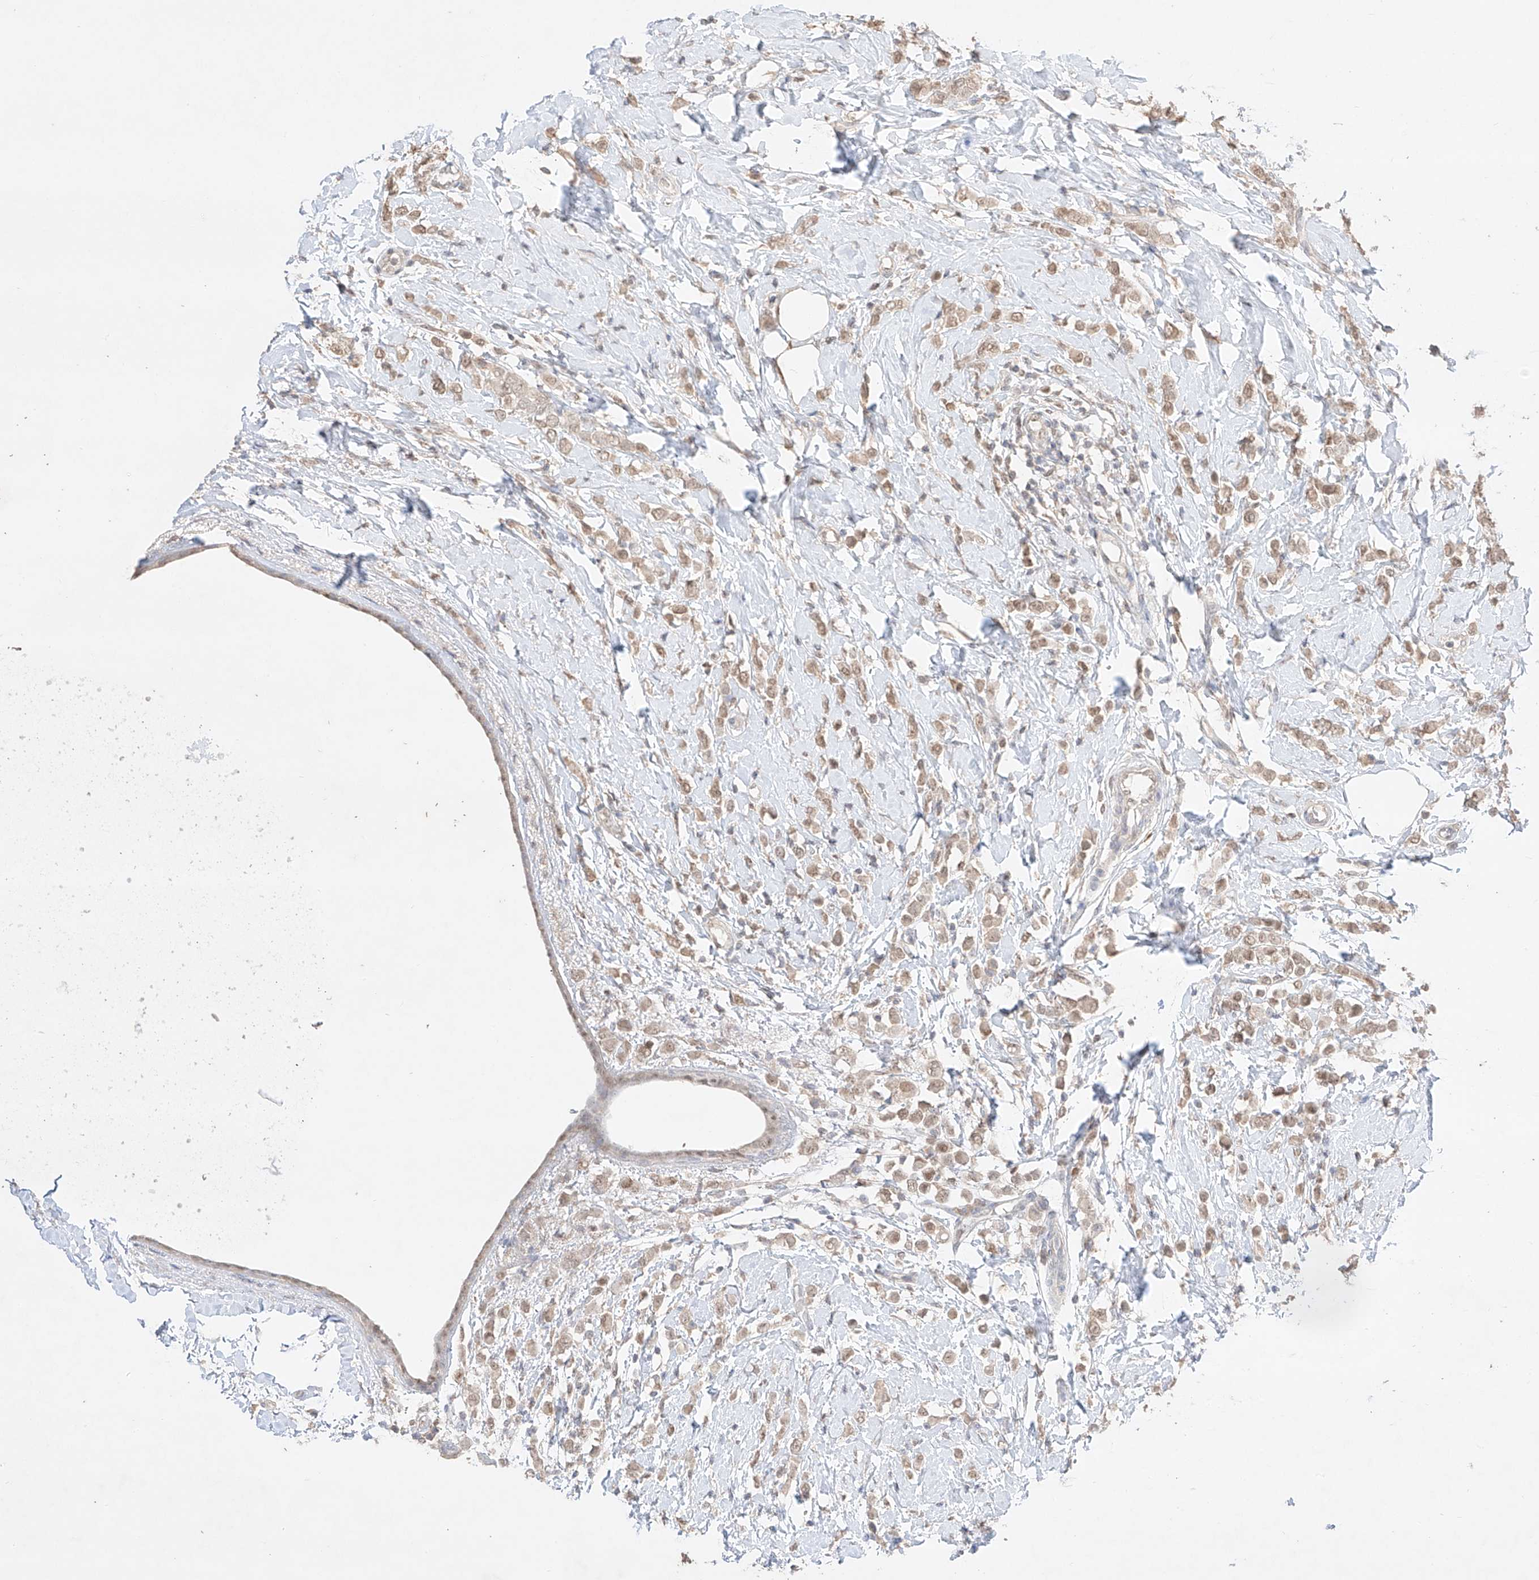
{"staining": {"intensity": "weak", "quantity": ">75%", "location": "cytoplasmic/membranous,nuclear"}, "tissue": "breast cancer", "cell_type": "Tumor cells", "image_type": "cancer", "snomed": [{"axis": "morphology", "description": "Lobular carcinoma"}, {"axis": "topography", "description": "Breast"}], "caption": "Protein expression analysis of human breast cancer (lobular carcinoma) reveals weak cytoplasmic/membranous and nuclear positivity in about >75% of tumor cells. The protein of interest is shown in brown color, while the nuclei are stained blue.", "gene": "APIP", "patient": {"sex": "female", "age": 47}}